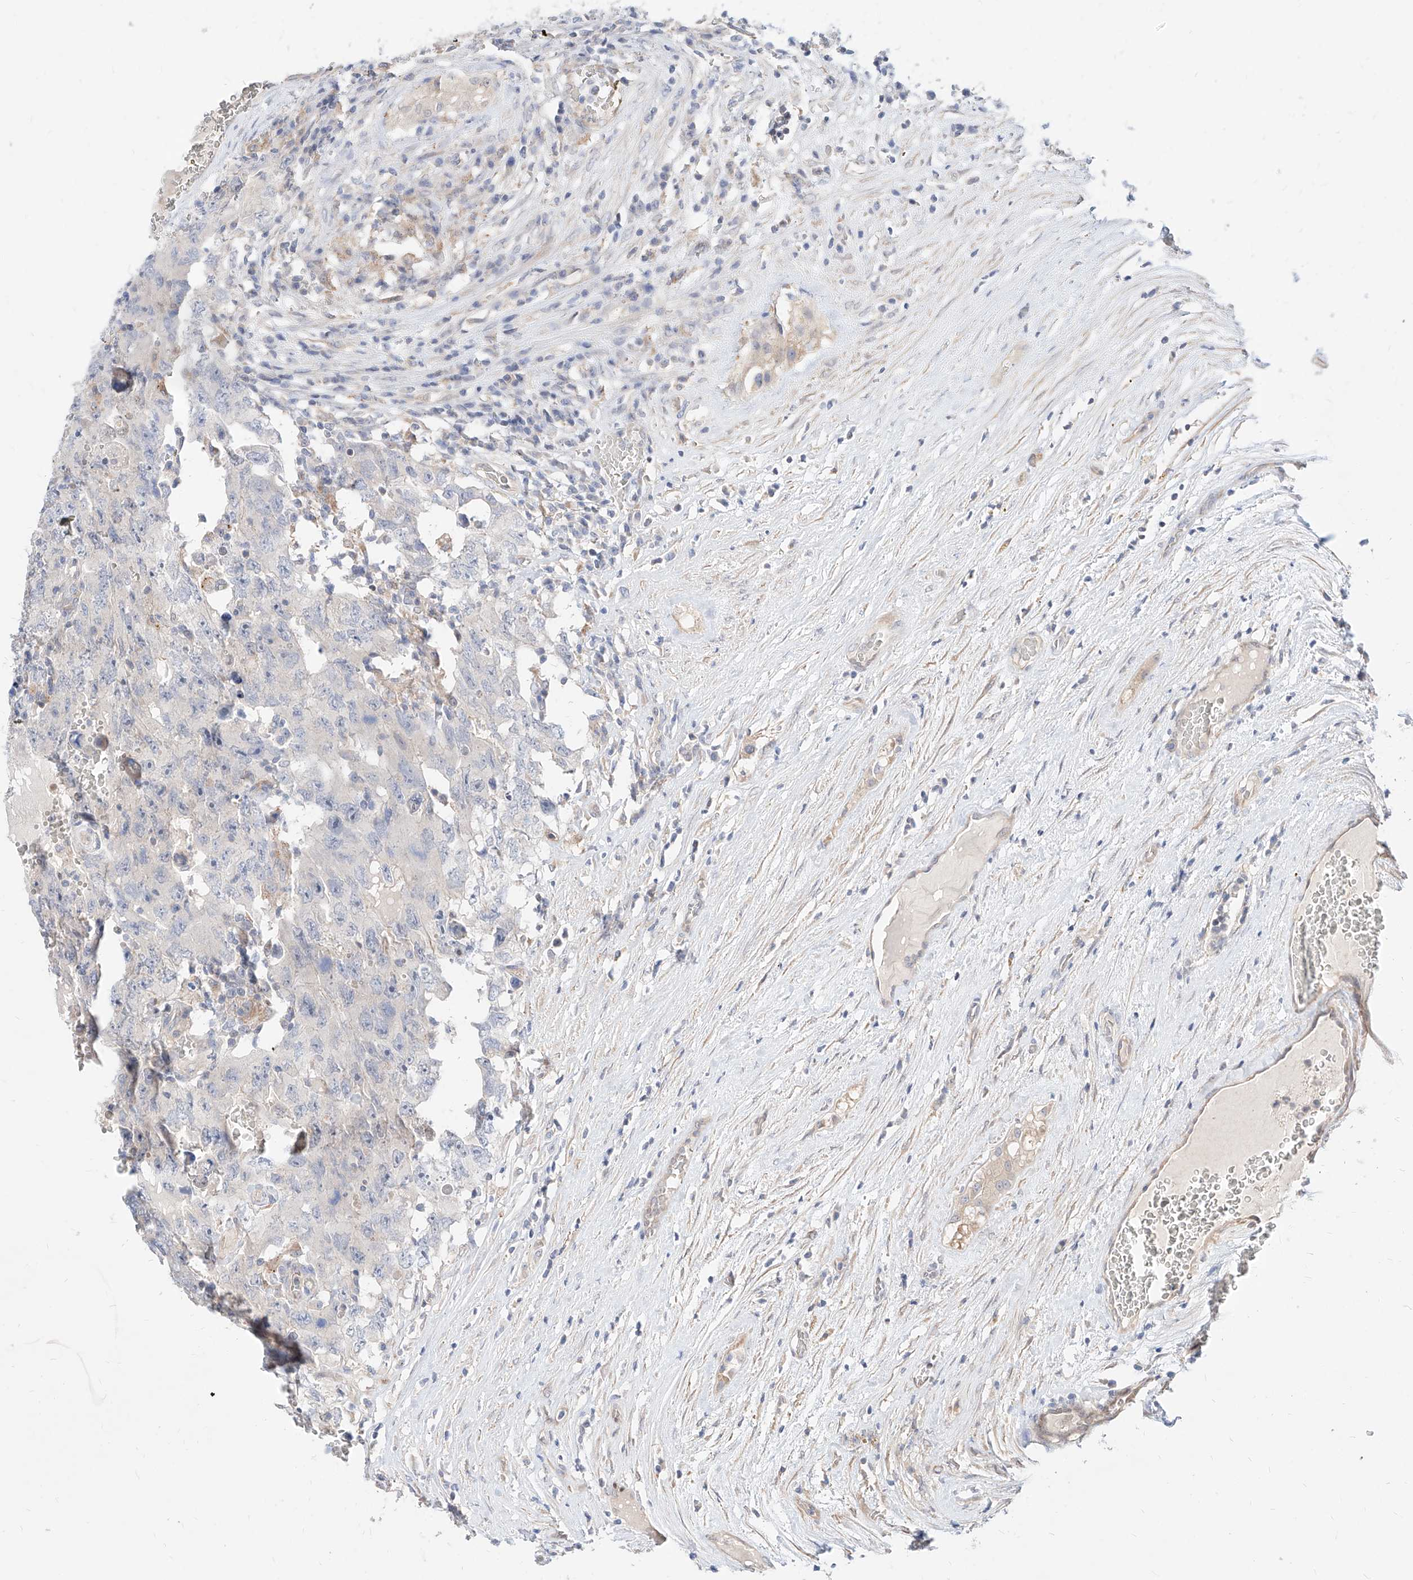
{"staining": {"intensity": "negative", "quantity": "none", "location": "none"}, "tissue": "testis cancer", "cell_type": "Tumor cells", "image_type": "cancer", "snomed": [{"axis": "morphology", "description": "Carcinoma, Embryonal, NOS"}, {"axis": "topography", "description": "Testis"}], "caption": "Immunohistochemistry (IHC) histopathology image of neoplastic tissue: embryonal carcinoma (testis) stained with DAB demonstrates no significant protein staining in tumor cells.", "gene": "TSNAX", "patient": {"sex": "male", "age": 26}}